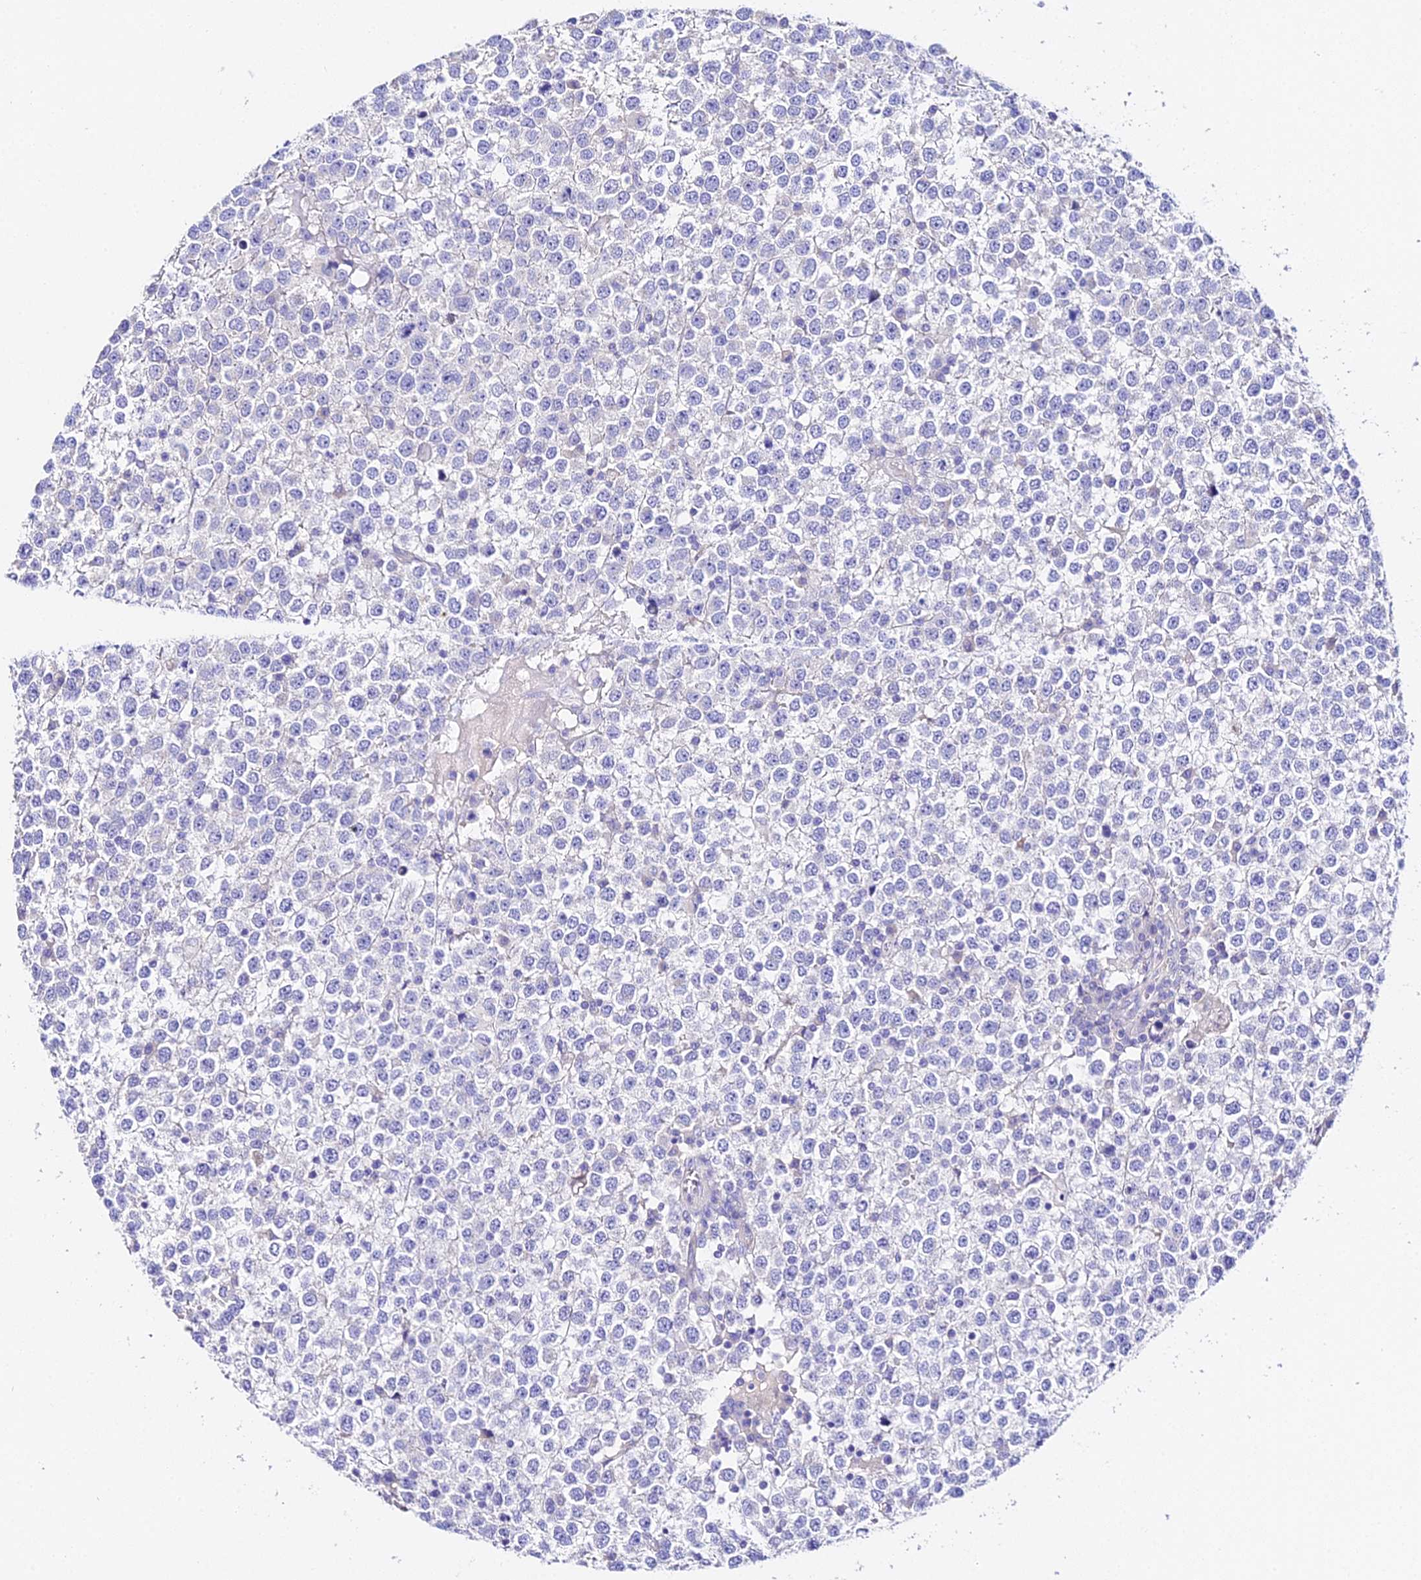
{"staining": {"intensity": "negative", "quantity": "none", "location": "none"}, "tissue": "testis cancer", "cell_type": "Tumor cells", "image_type": "cancer", "snomed": [{"axis": "morphology", "description": "Seminoma, NOS"}, {"axis": "topography", "description": "Testis"}], "caption": "This is an immunohistochemistry micrograph of human testis cancer (seminoma). There is no positivity in tumor cells.", "gene": "TMEM117", "patient": {"sex": "male", "age": 65}}